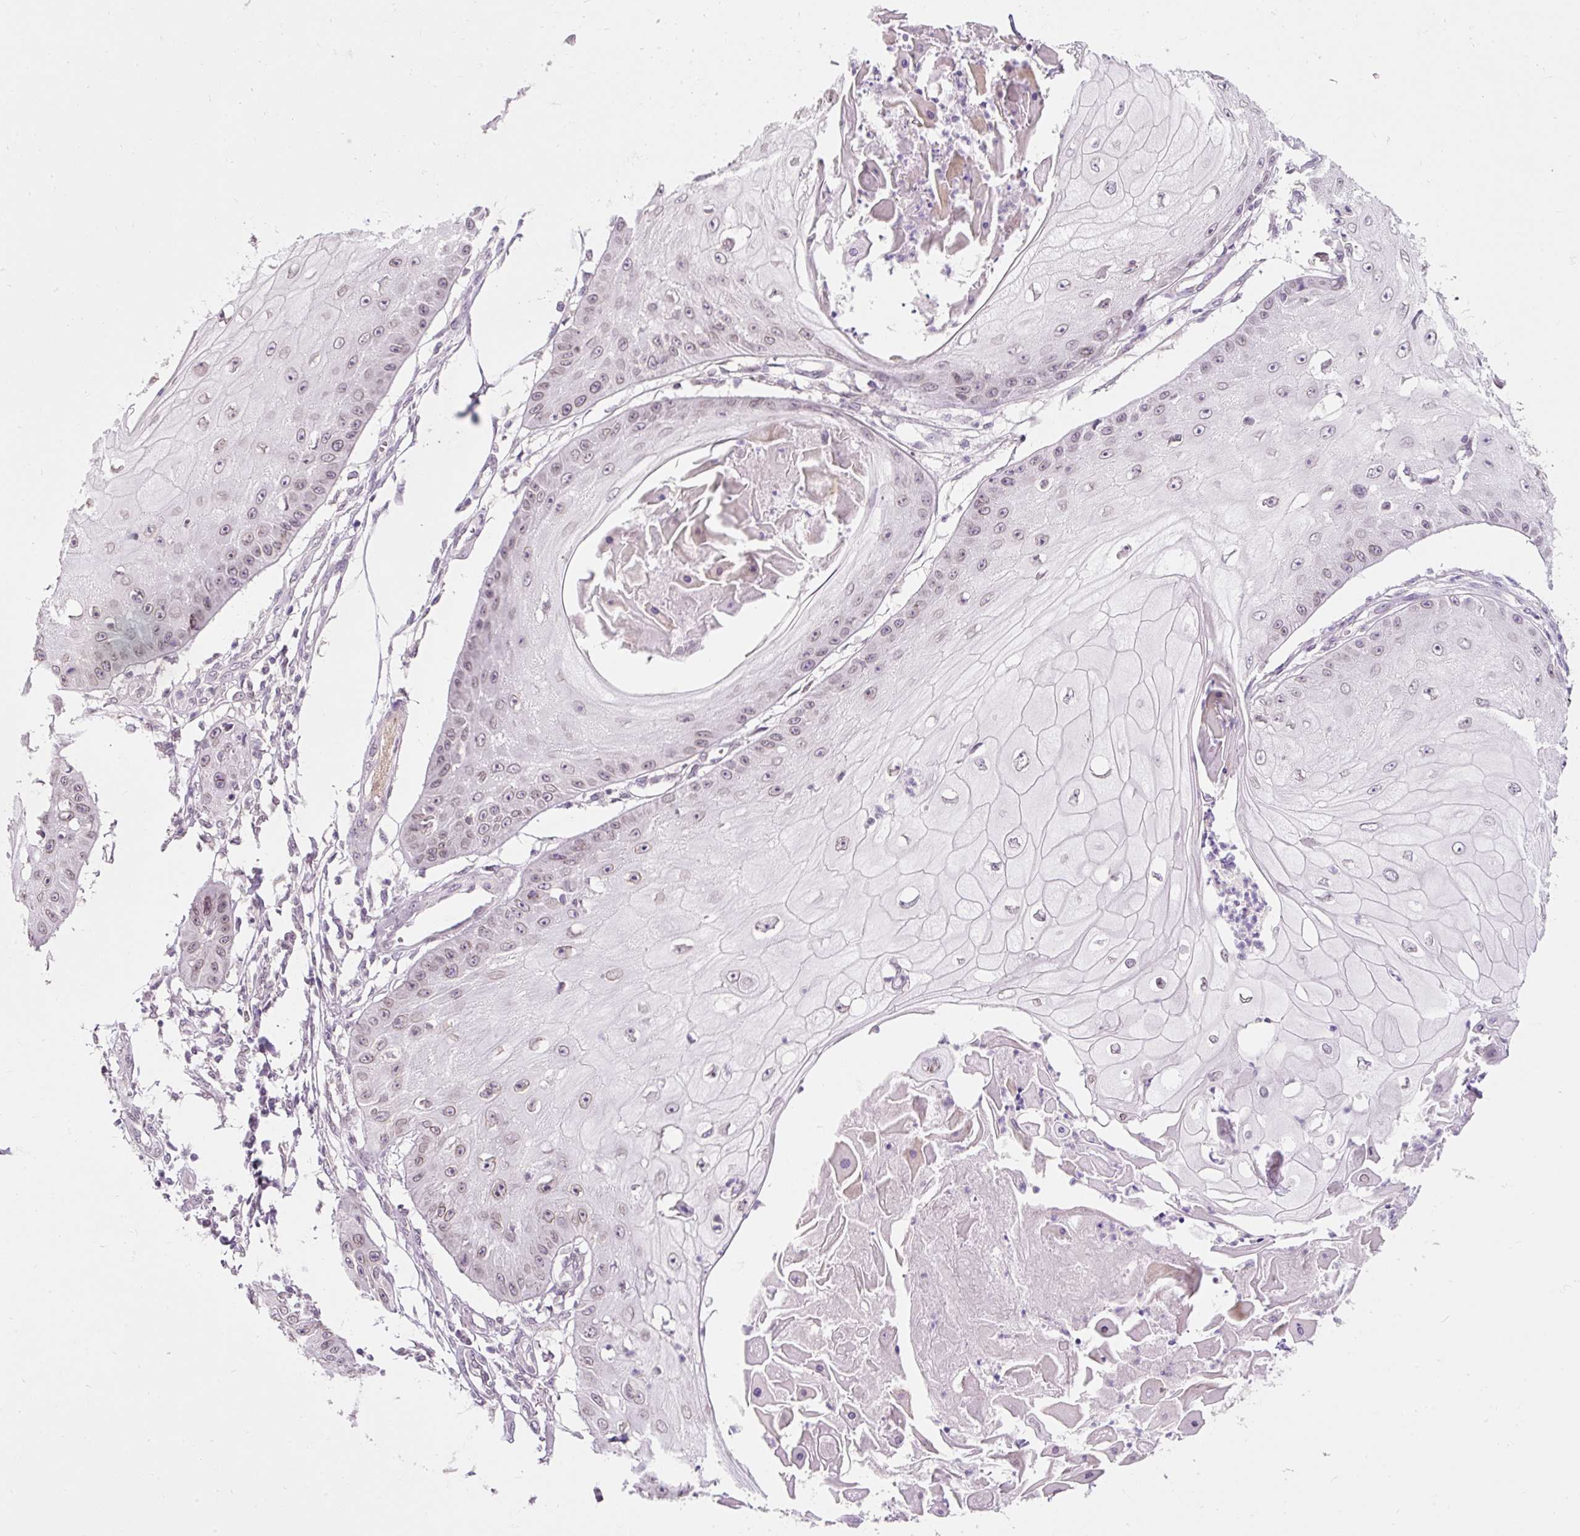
{"staining": {"intensity": "weak", "quantity": "25%-75%", "location": "nuclear"}, "tissue": "skin cancer", "cell_type": "Tumor cells", "image_type": "cancer", "snomed": [{"axis": "morphology", "description": "Squamous cell carcinoma, NOS"}, {"axis": "topography", "description": "Skin"}], "caption": "Skin cancer (squamous cell carcinoma) stained with immunohistochemistry exhibits weak nuclear expression in approximately 25%-75% of tumor cells. The protein is stained brown, and the nuclei are stained in blue (DAB (3,3'-diaminobenzidine) IHC with brightfield microscopy, high magnification).", "gene": "ZNF610", "patient": {"sex": "male", "age": 70}}